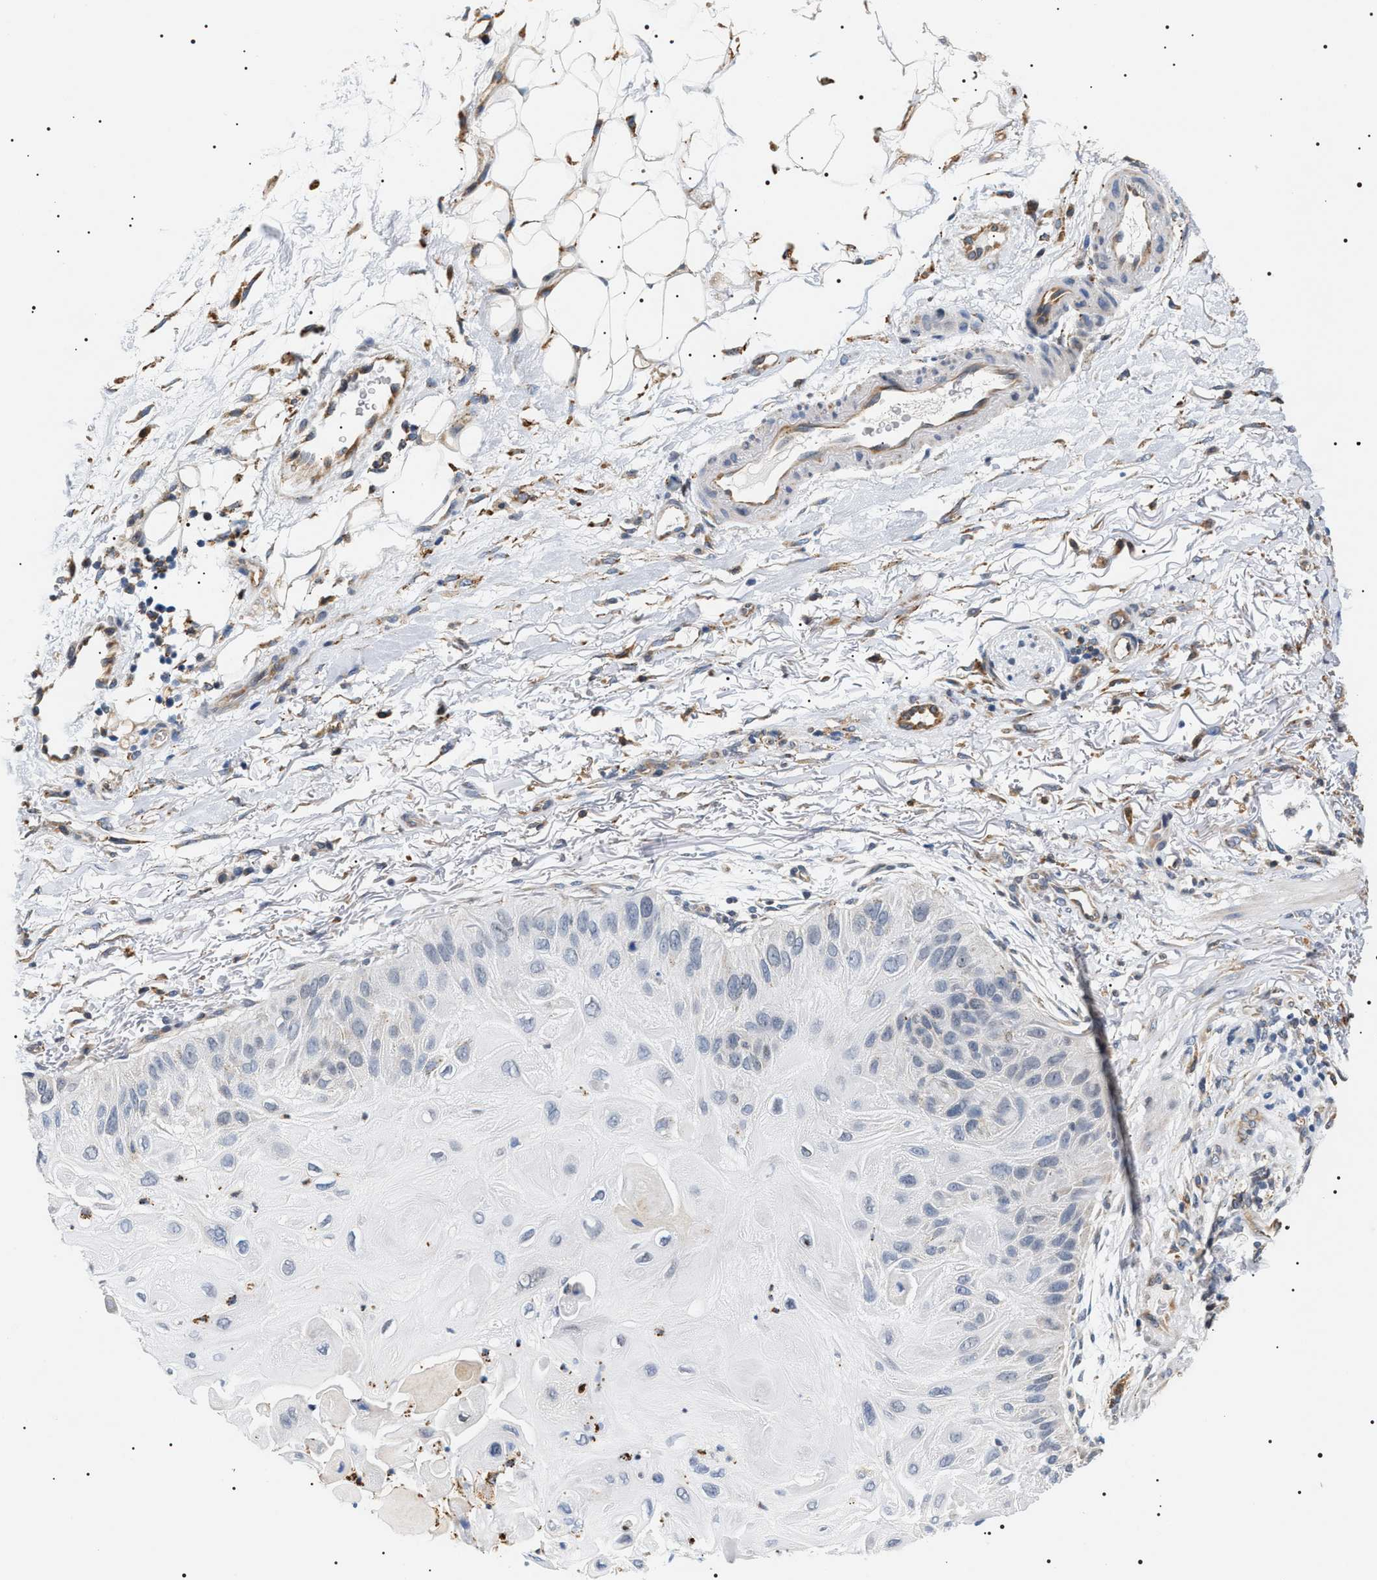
{"staining": {"intensity": "negative", "quantity": "none", "location": "none"}, "tissue": "skin cancer", "cell_type": "Tumor cells", "image_type": "cancer", "snomed": [{"axis": "morphology", "description": "Squamous cell carcinoma, NOS"}, {"axis": "topography", "description": "Skin"}], "caption": "There is no significant staining in tumor cells of squamous cell carcinoma (skin).", "gene": "HSD17B11", "patient": {"sex": "female", "age": 77}}